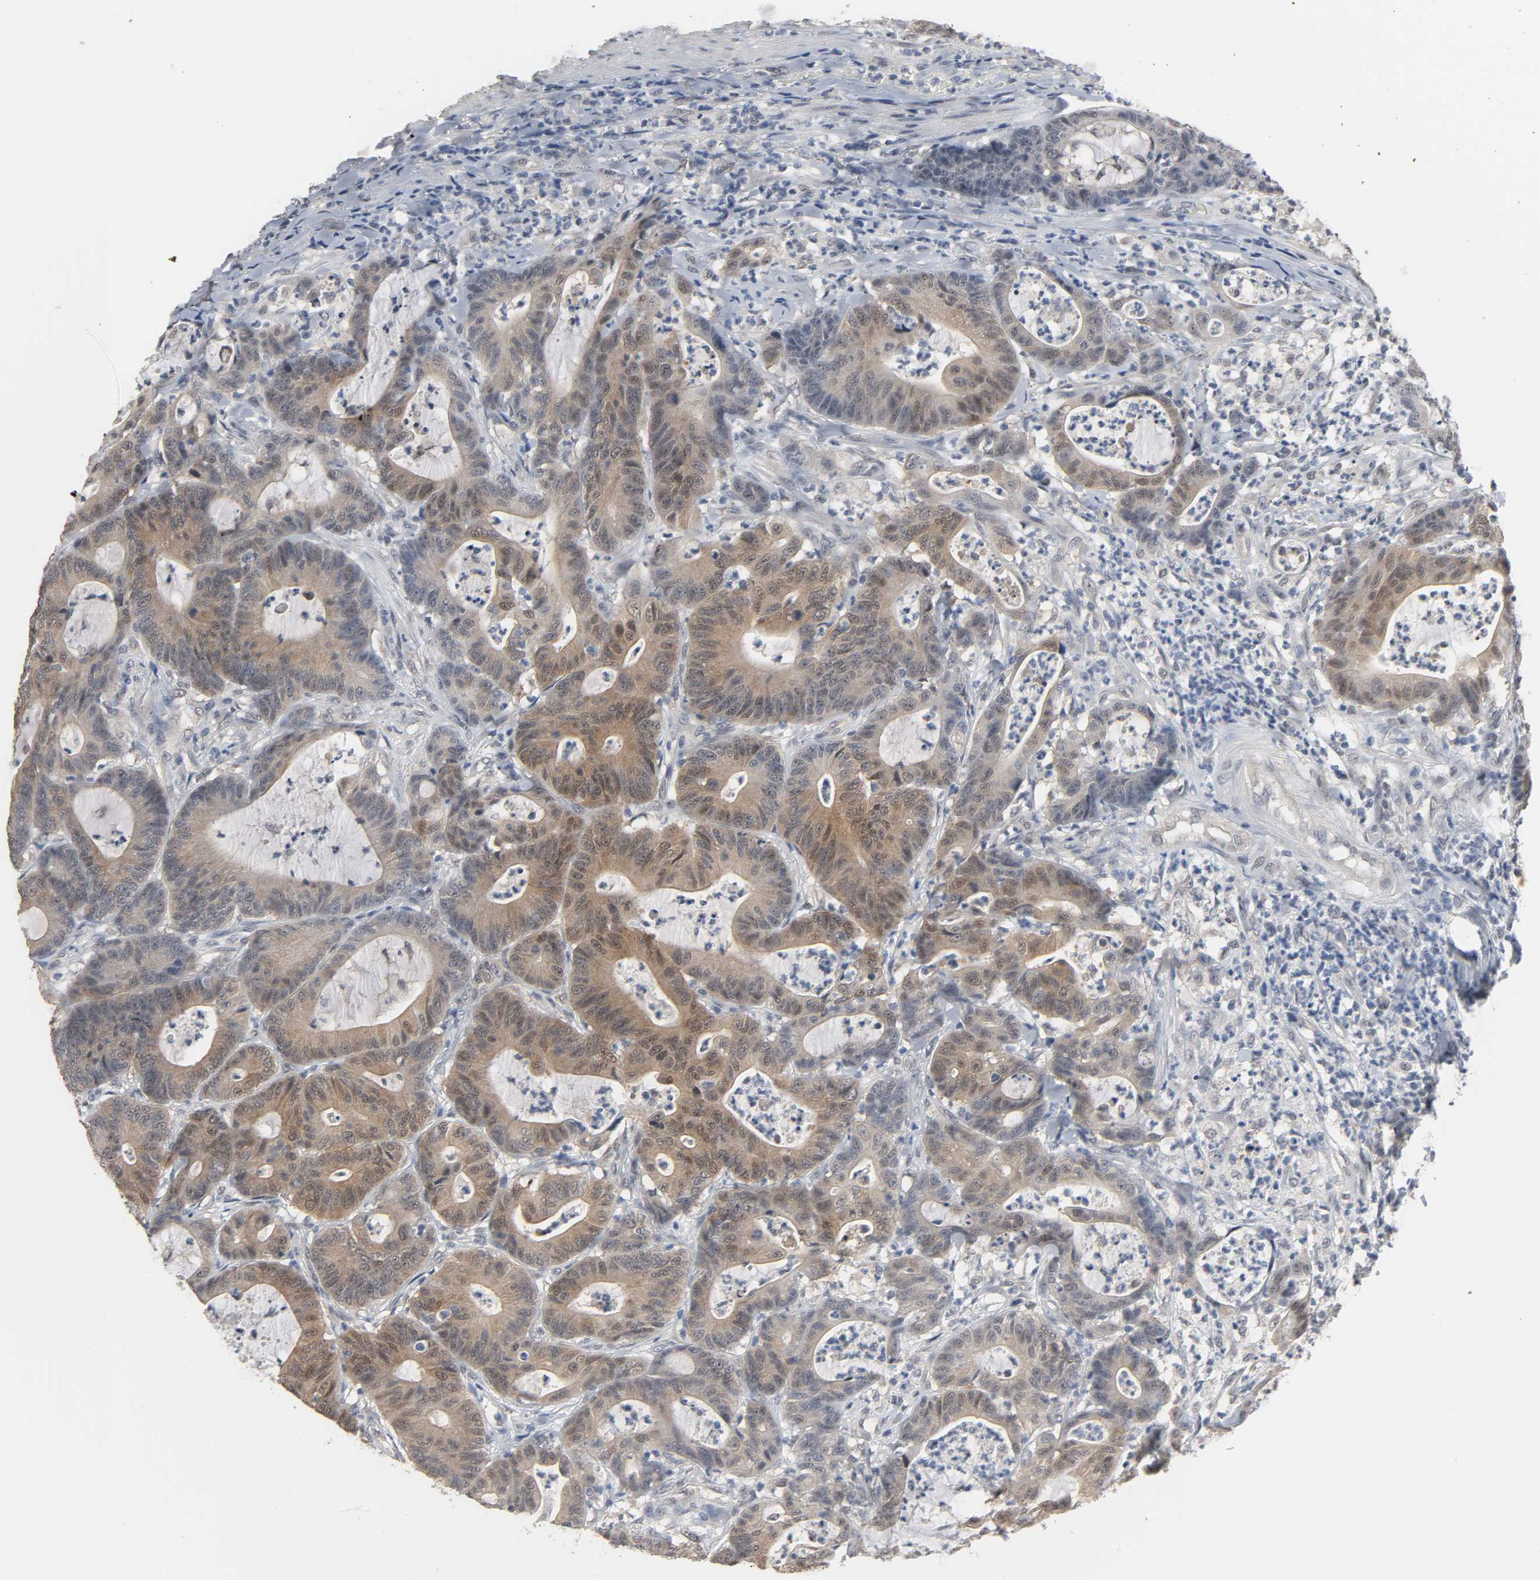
{"staining": {"intensity": "moderate", "quantity": "25%-75%", "location": "cytoplasmic/membranous"}, "tissue": "colorectal cancer", "cell_type": "Tumor cells", "image_type": "cancer", "snomed": [{"axis": "morphology", "description": "Adenocarcinoma, NOS"}, {"axis": "topography", "description": "Colon"}], "caption": "Protein expression analysis of human adenocarcinoma (colorectal) reveals moderate cytoplasmic/membranous expression in approximately 25%-75% of tumor cells.", "gene": "ACSS2", "patient": {"sex": "female", "age": 84}}